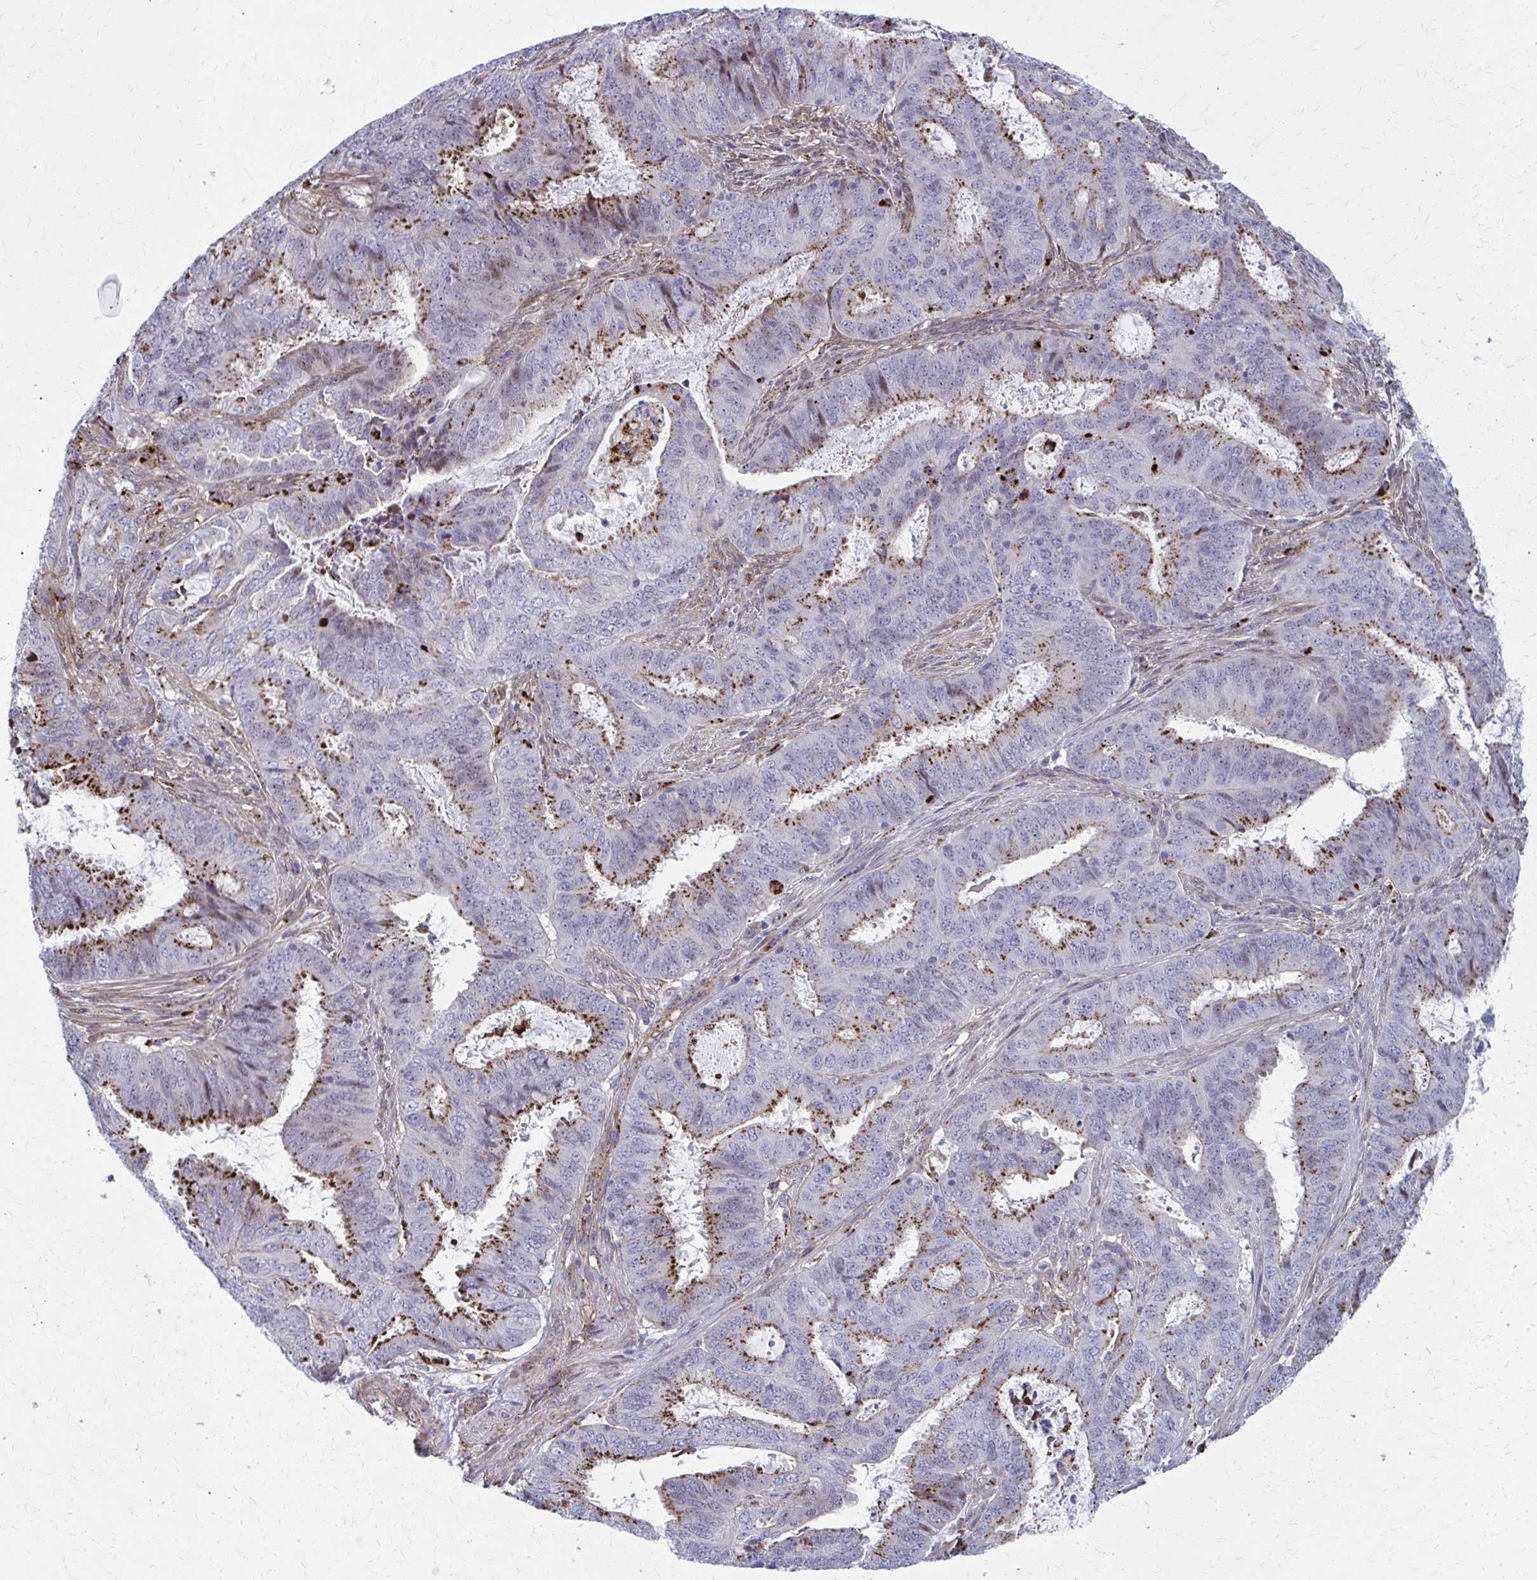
{"staining": {"intensity": "moderate", "quantity": "25%-75%", "location": "cytoplasmic/membranous"}, "tissue": "endometrial cancer", "cell_type": "Tumor cells", "image_type": "cancer", "snomed": [{"axis": "morphology", "description": "Adenocarcinoma, NOS"}, {"axis": "topography", "description": "Endometrium"}], "caption": "DAB immunohistochemical staining of human endometrial cancer demonstrates moderate cytoplasmic/membranous protein staining in approximately 25%-75% of tumor cells.", "gene": "LRRC4B", "patient": {"sex": "female", "age": 51}}